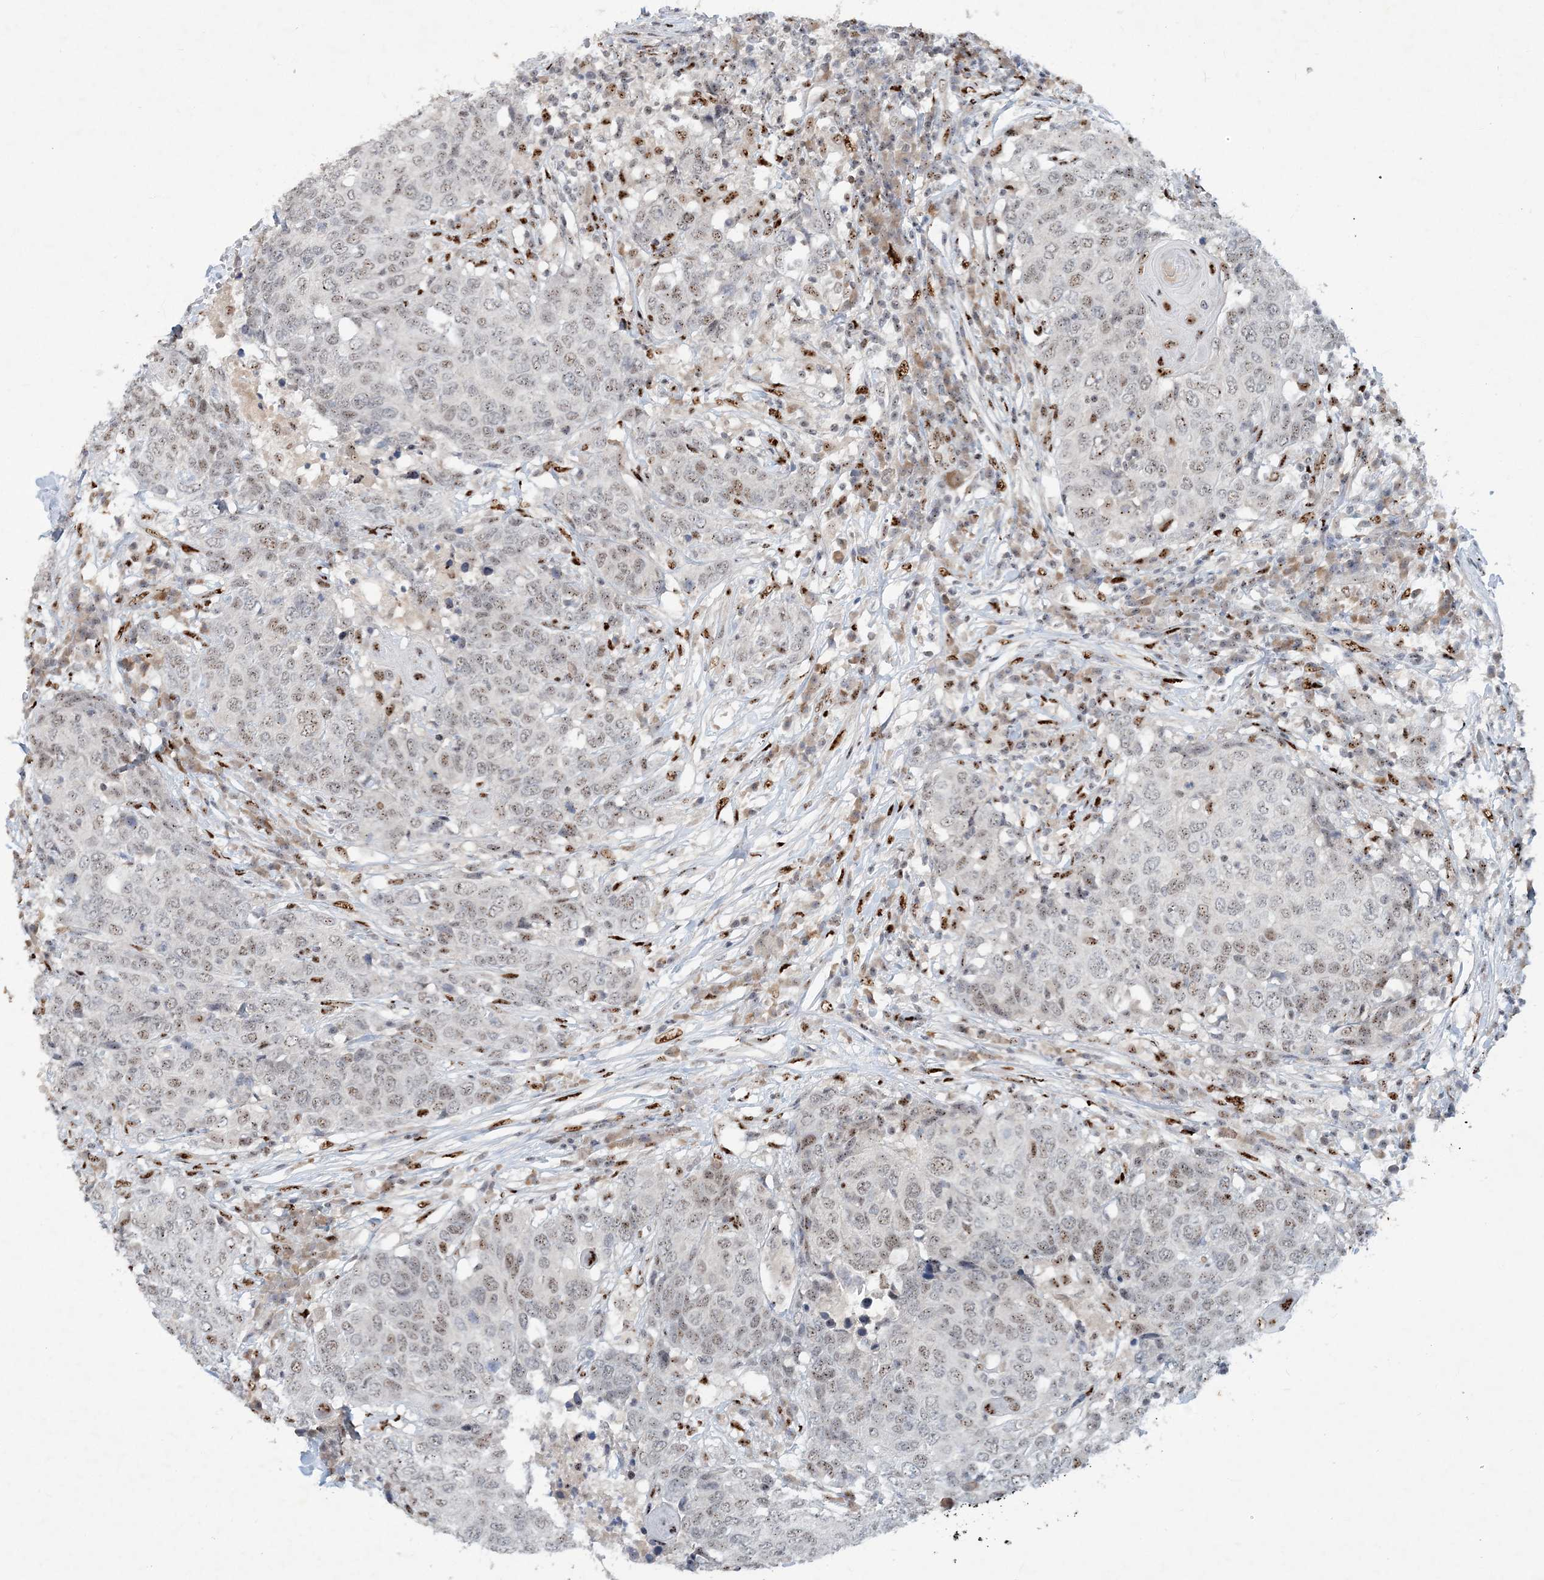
{"staining": {"intensity": "moderate", "quantity": "25%-75%", "location": "nuclear"}, "tissue": "head and neck cancer", "cell_type": "Tumor cells", "image_type": "cancer", "snomed": [{"axis": "morphology", "description": "Squamous cell carcinoma, NOS"}, {"axis": "topography", "description": "Head-Neck"}], "caption": "Squamous cell carcinoma (head and neck) stained for a protein exhibits moderate nuclear positivity in tumor cells.", "gene": "GIN1", "patient": {"sex": "male", "age": 66}}